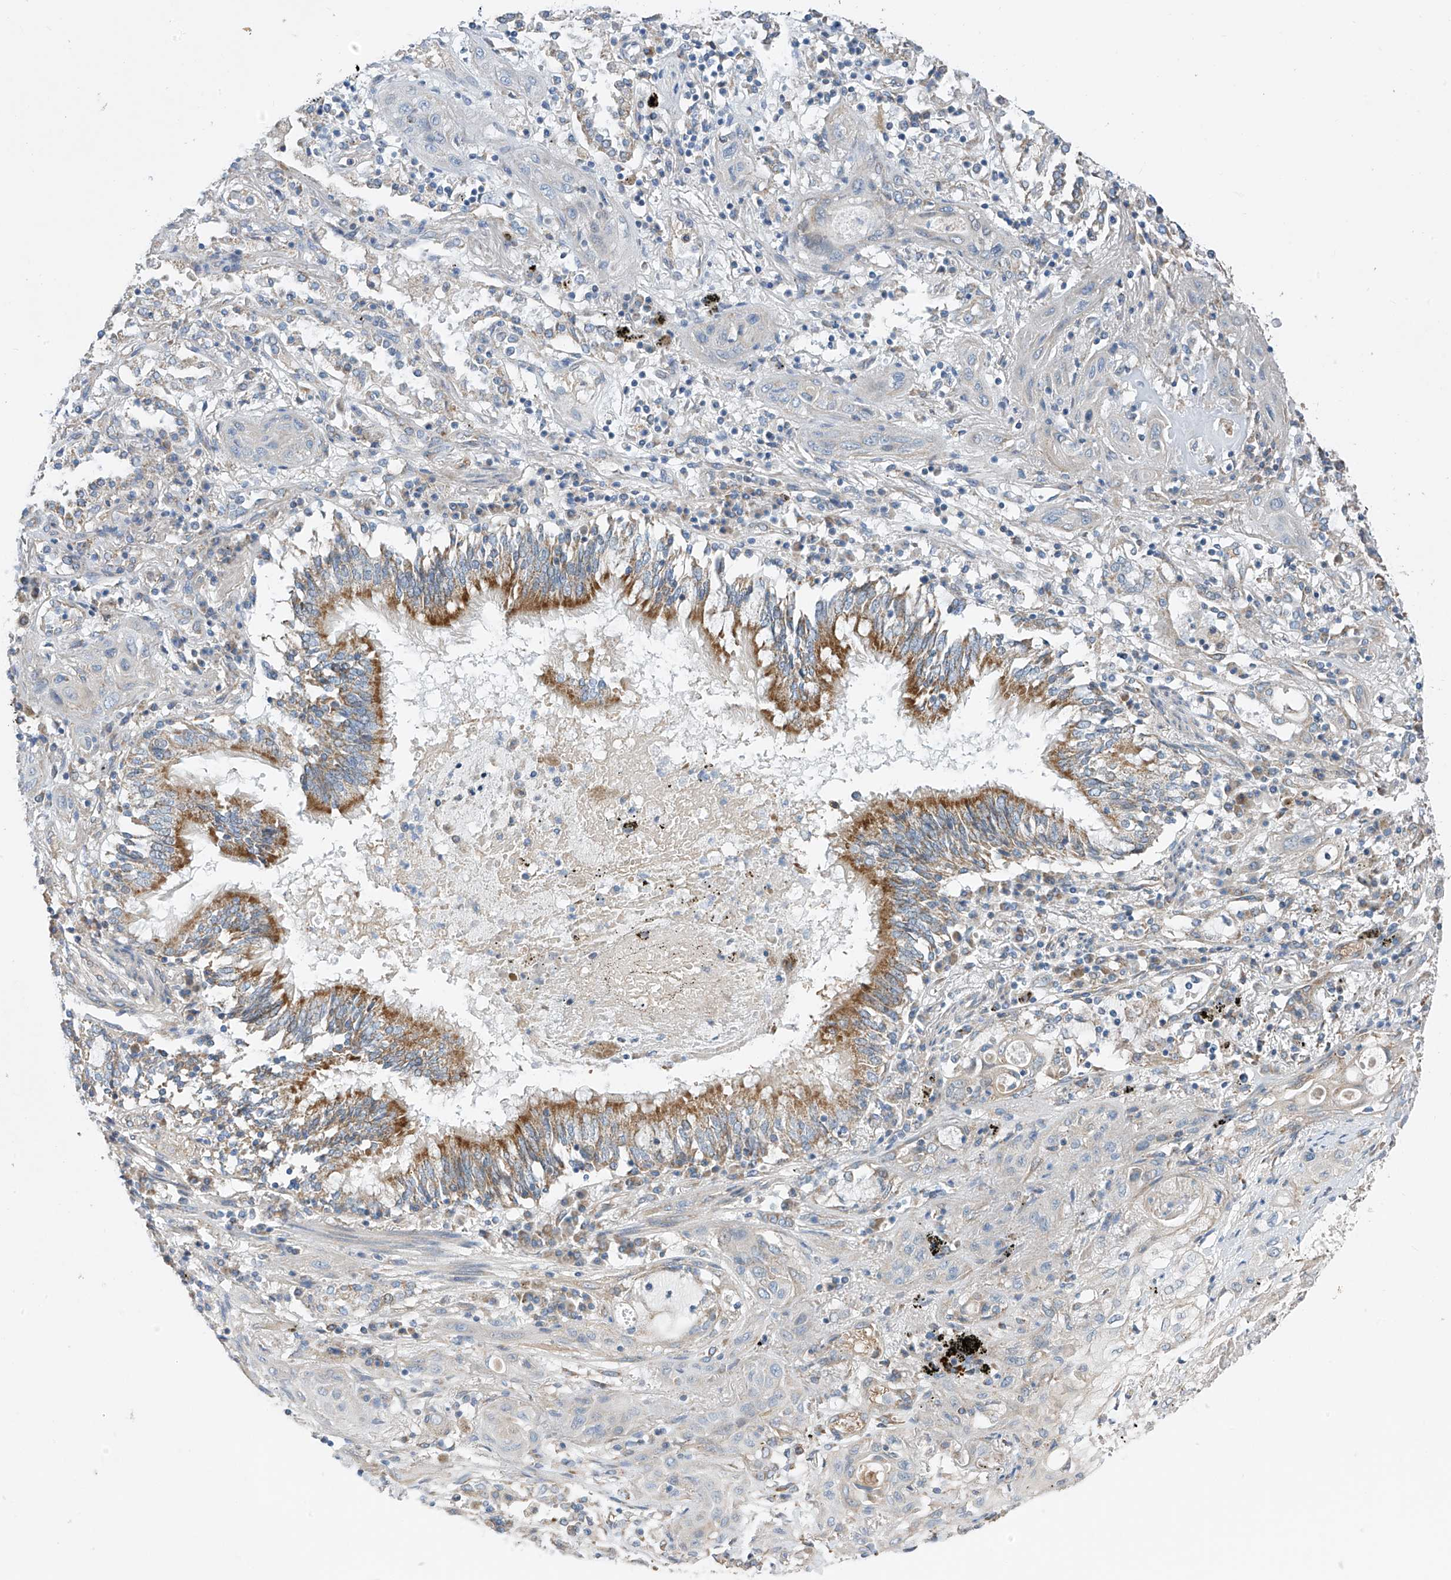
{"staining": {"intensity": "negative", "quantity": "none", "location": "none"}, "tissue": "lung cancer", "cell_type": "Tumor cells", "image_type": "cancer", "snomed": [{"axis": "morphology", "description": "Squamous cell carcinoma, NOS"}, {"axis": "topography", "description": "Lung"}], "caption": "The image shows no staining of tumor cells in lung cancer.", "gene": "EOMES", "patient": {"sex": "female", "age": 47}}